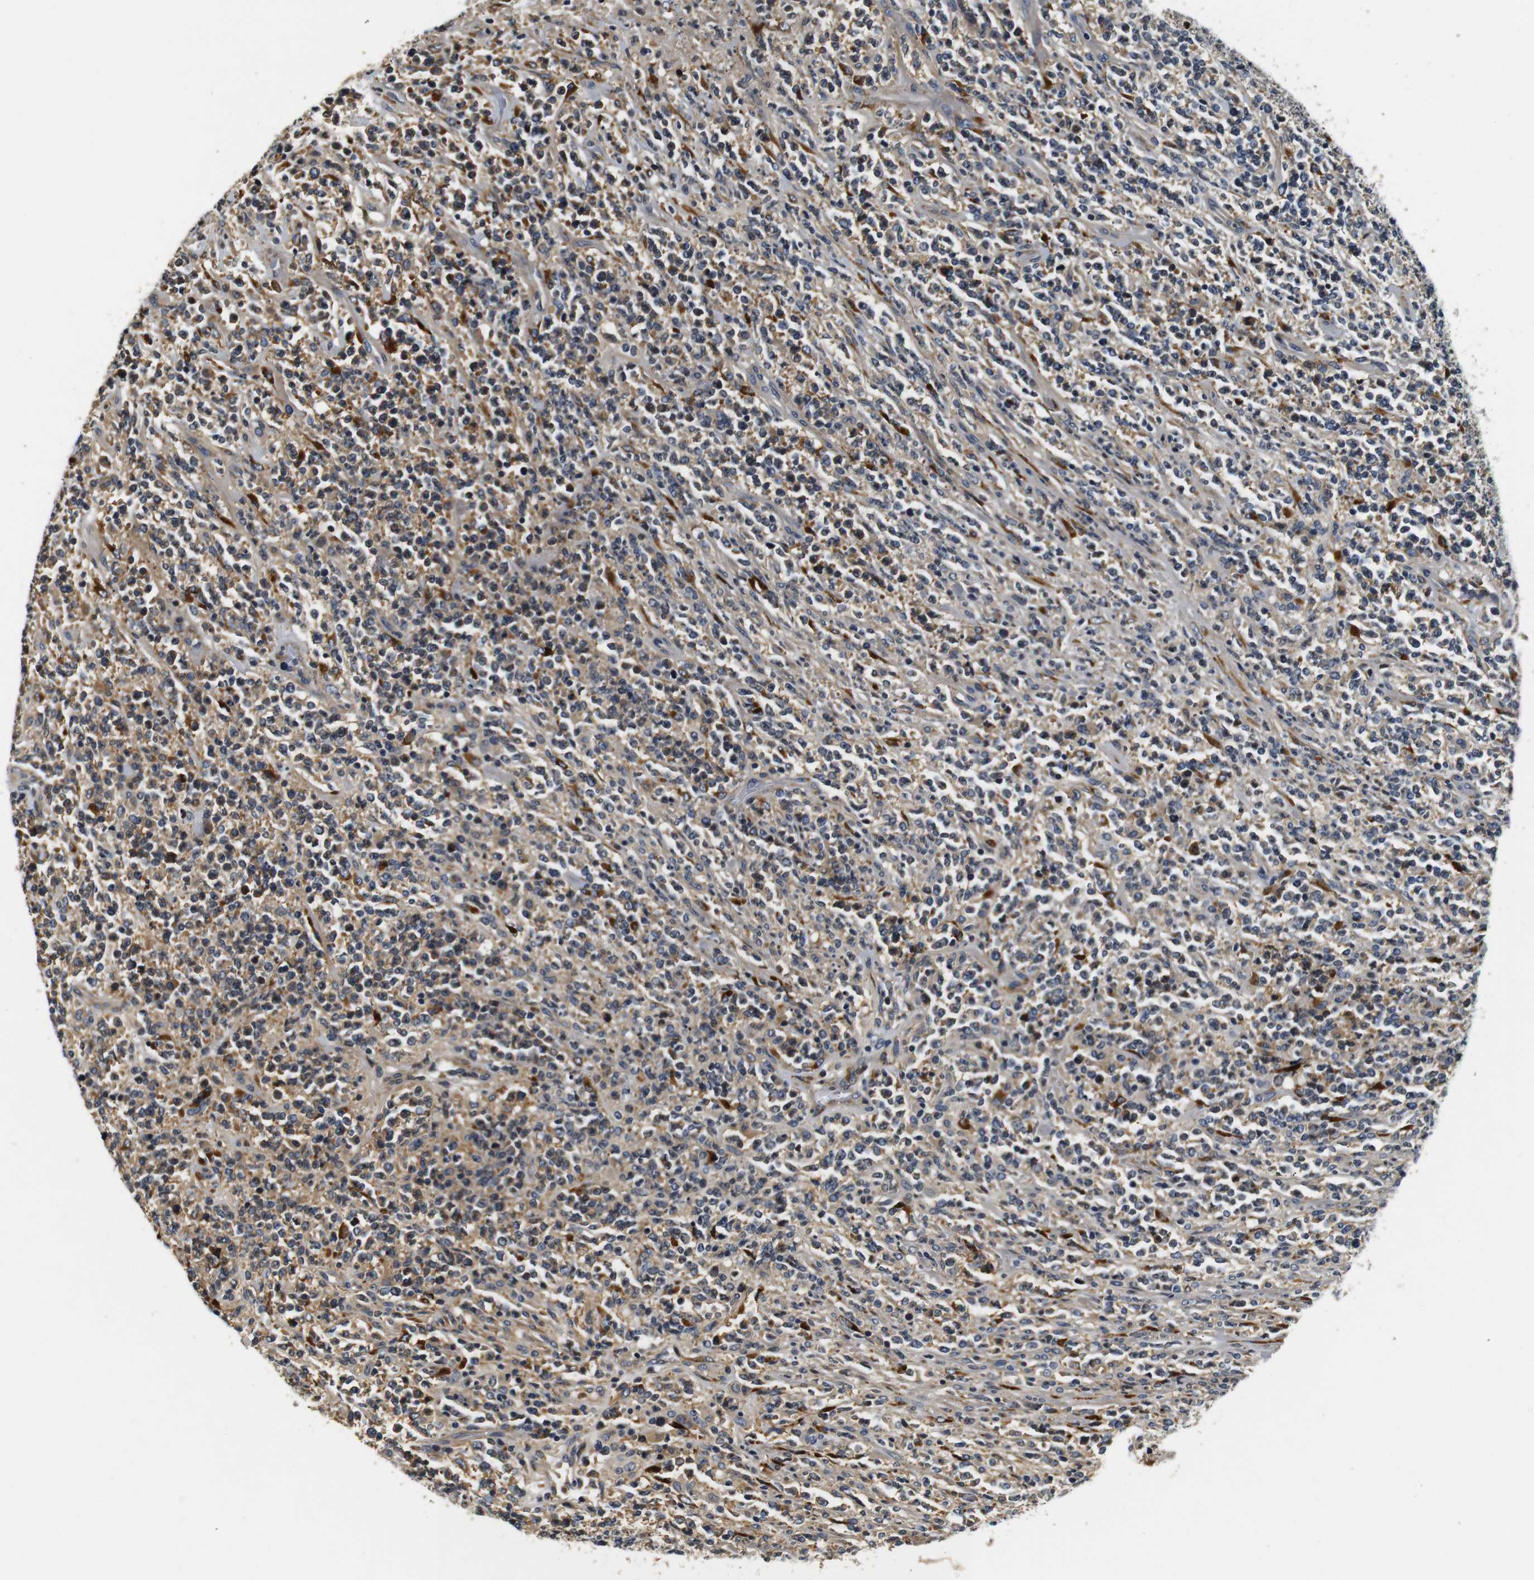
{"staining": {"intensity": "weak", "quantity": ">75%", "location": "cytoplasmic/membranous"}, "tissue": "lymphoma", "cell_type": "Tumor cells", "image_type": "cancer", "snomed": [{"axis": "morphology", "description": "Malignant lymphoma, non-Hodgkin's type, High grade"}, {"axis": "topography", "description": "Soft tissue"}], "caption": "Lymphoma stained with a protein marker reveals weak staining in tumor cells.", "gene": "COL1A1", "patient": {"sex": "male", "age": 18}}